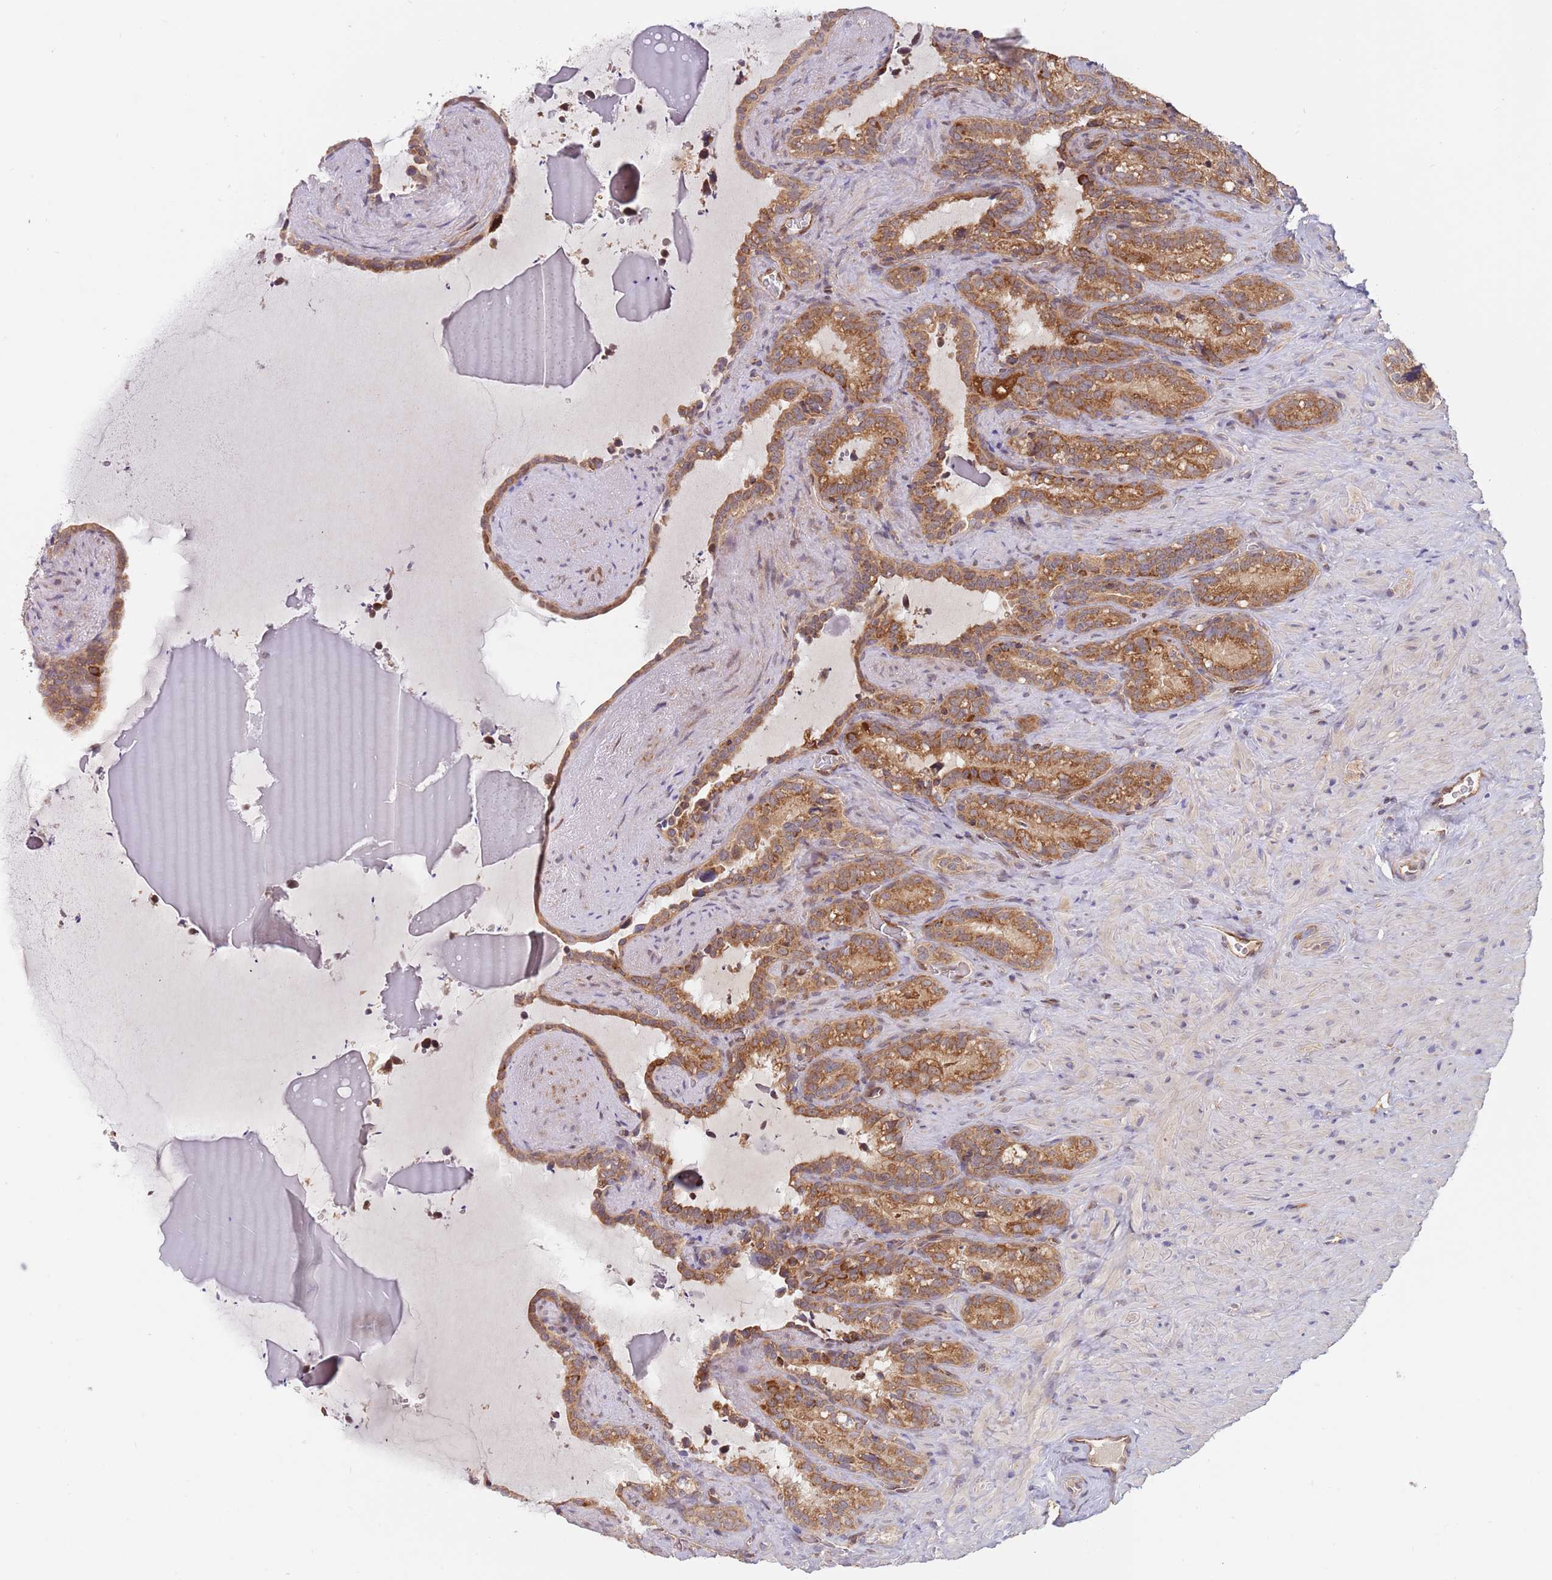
{"staining": {"intensity": "moderate", "quantity": ">75%", "location": "cytoplasmic/membranous"}, "tissue": "seminal vesicle", "cell_type": "Glandular cells", "image_type": "normal", "snomed": [{"axis": "morphology", "description": "Normal tissue, NOS"}, {"axis": "topography", "description": "Prostate"}, {"axis": "topography", "description": "Seminal veicle"}], "caption": "Normal seminal vesicle displays moderate cytoplasmic/membranous expression in approximately >75% of glandular cells, visualized by immunohistochemistry. The protein is shown in brown color, while the nuclei are stained blue.", "gene": "GUK1", "patient": {"sex": "male", "age": 58}}